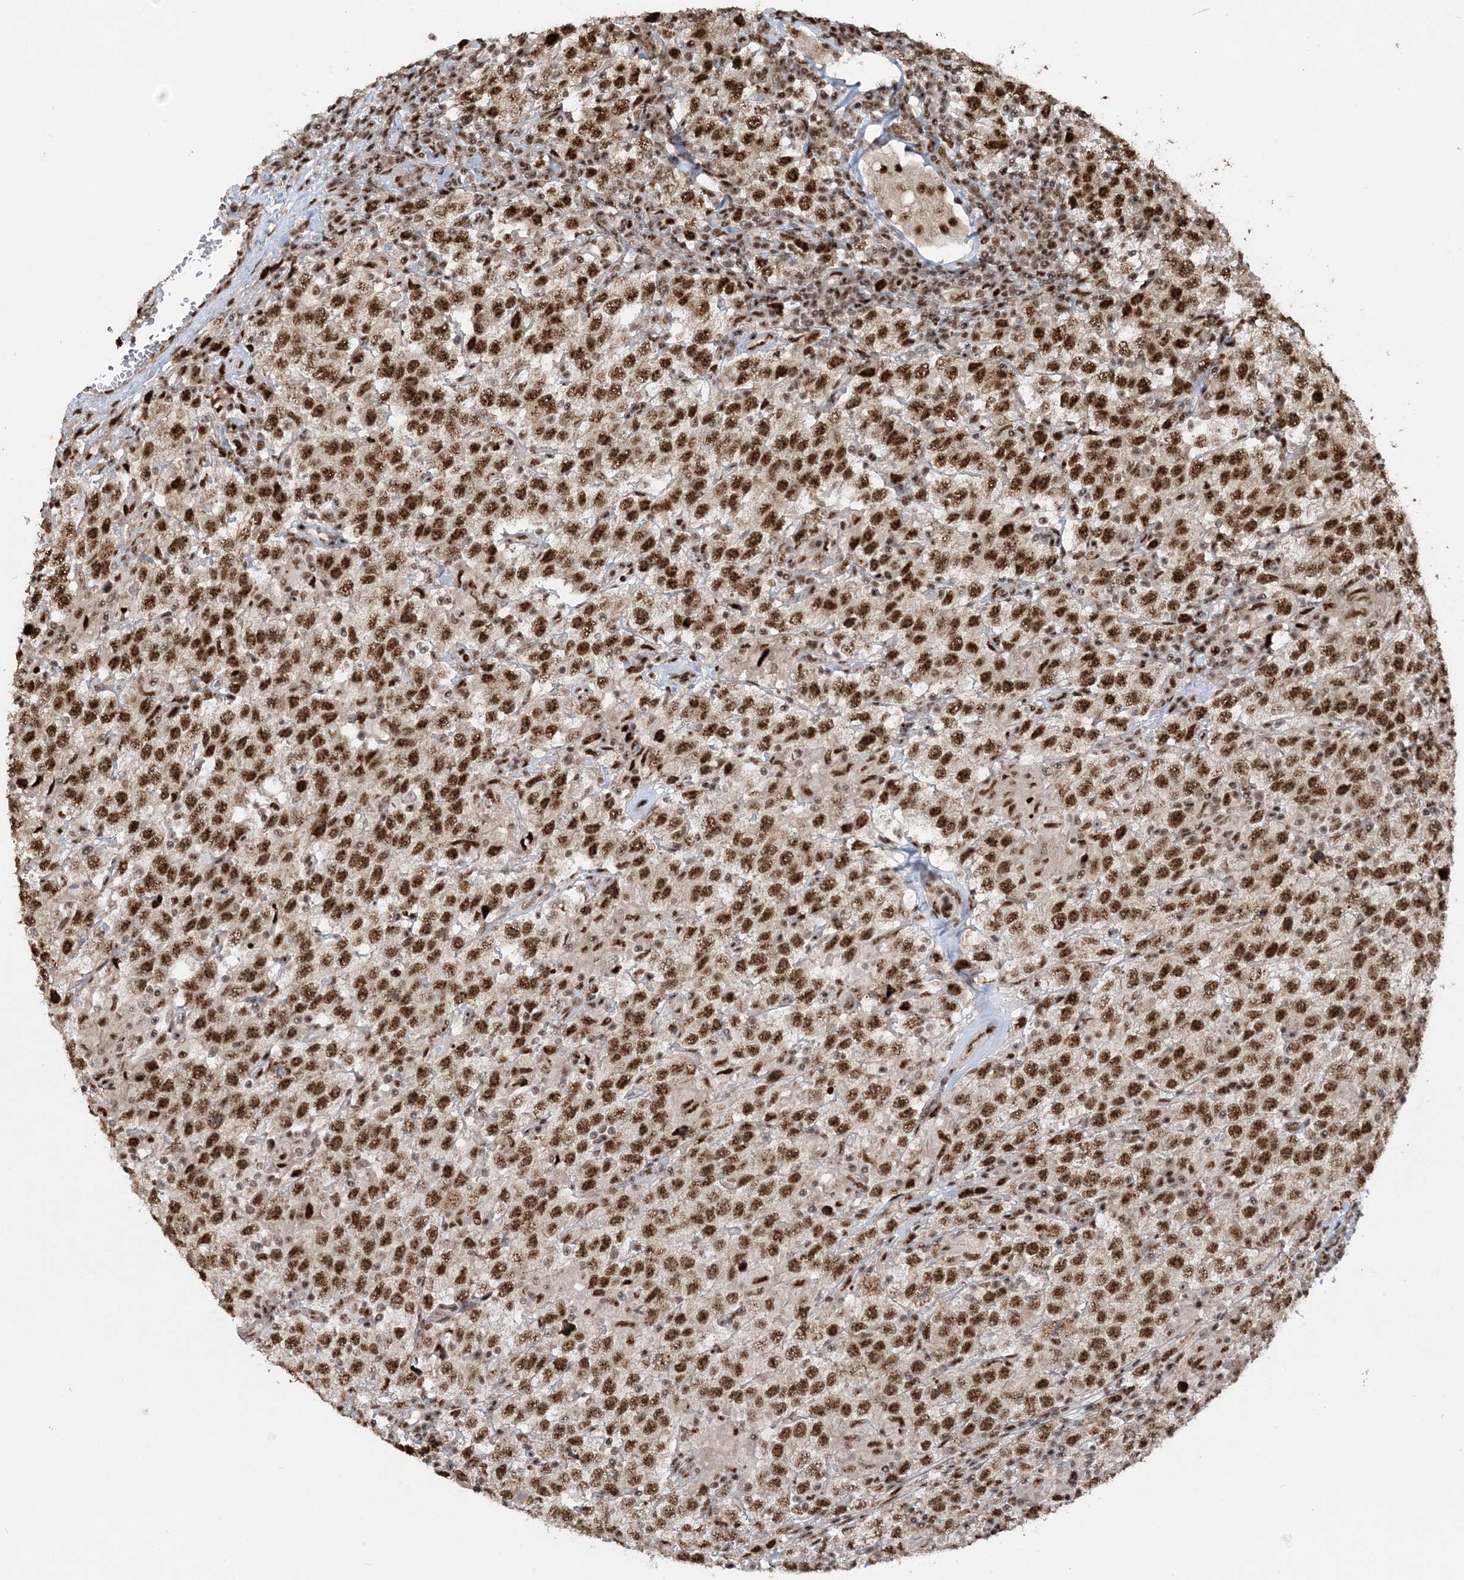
{"staining": {"intensity": "strong", "quantity": ">75%", "location": "nuclear"}, "tissue": "testis cancer", "cell_type": "Tumor cells", "image_type": "cancer", "snomed": [{"axis": "morphology", "description": "Seminoma, NOS"}, {"axis": "topography", "description": "Testis"}], "caption": "This is an image of immunohistochemistry staining of seminoma (testis), which shows strong expression in the nuclear of tumor cells.", "gene": "EXOSC8", "patient": {"sex": "male", "age": 41}}